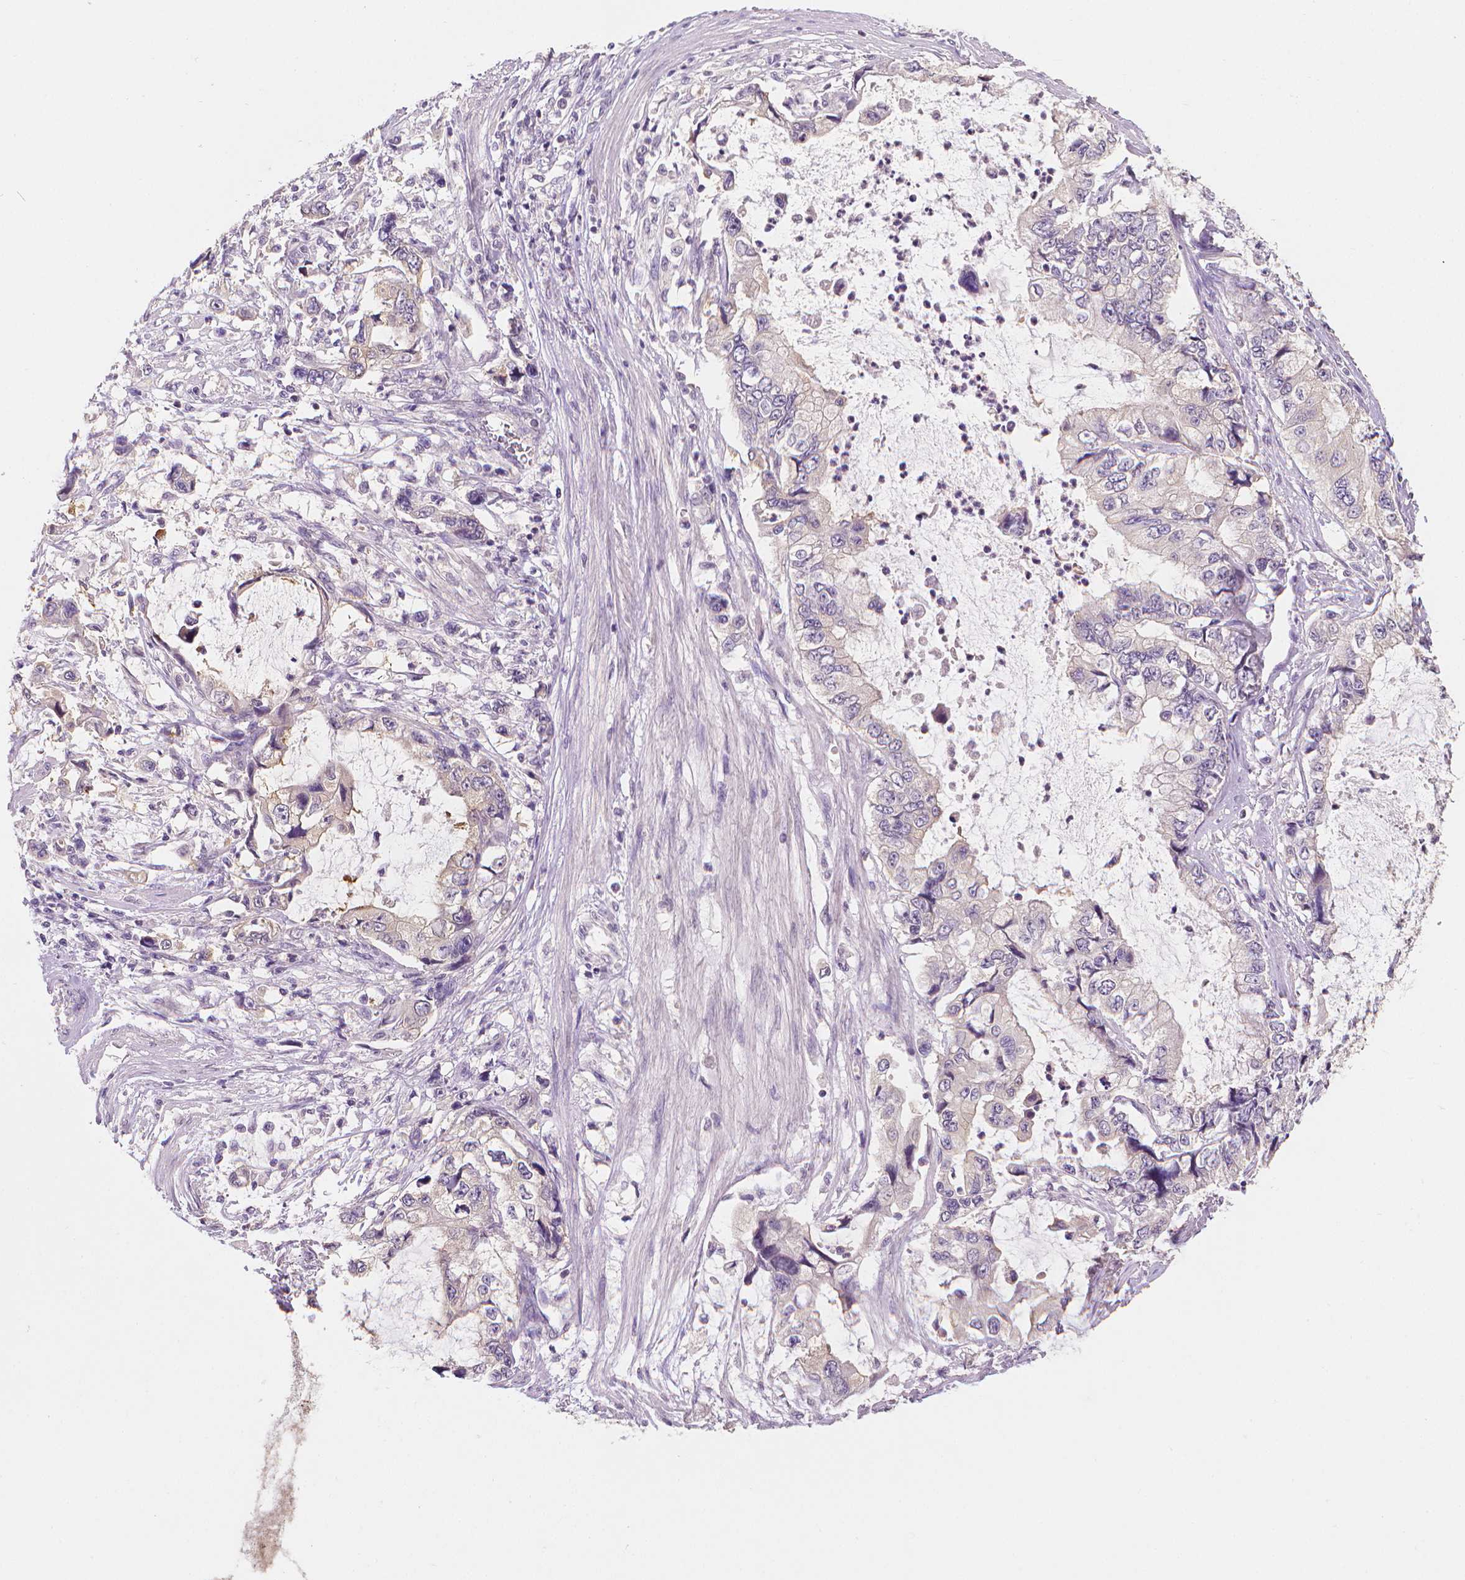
{"staining": {"intensity": "negative", "quantity": "none", "location": "none"}, "tissue": "stomach cancer", "cell_type": "Tumor cells", "image_type": "cancer", "snomed": [{"axis": "morphology", "description": "Adenocarcinoma, NOS"}, {"axis": "topography", "description": "Pancreas"}, {"axis": "topography", "description": "Stomach, upper"}, {"axis": "topography", "description": "Stomach"}], "caption": "This histopathology image is of stomach cancer (adenocarcinoma) stained with IHC to label a protein in brown with the nuclei are counter-stained blue. There is no expression in tumor cells.", "gene": "FASN", "patient": {"sex": "male", "age": 77}}